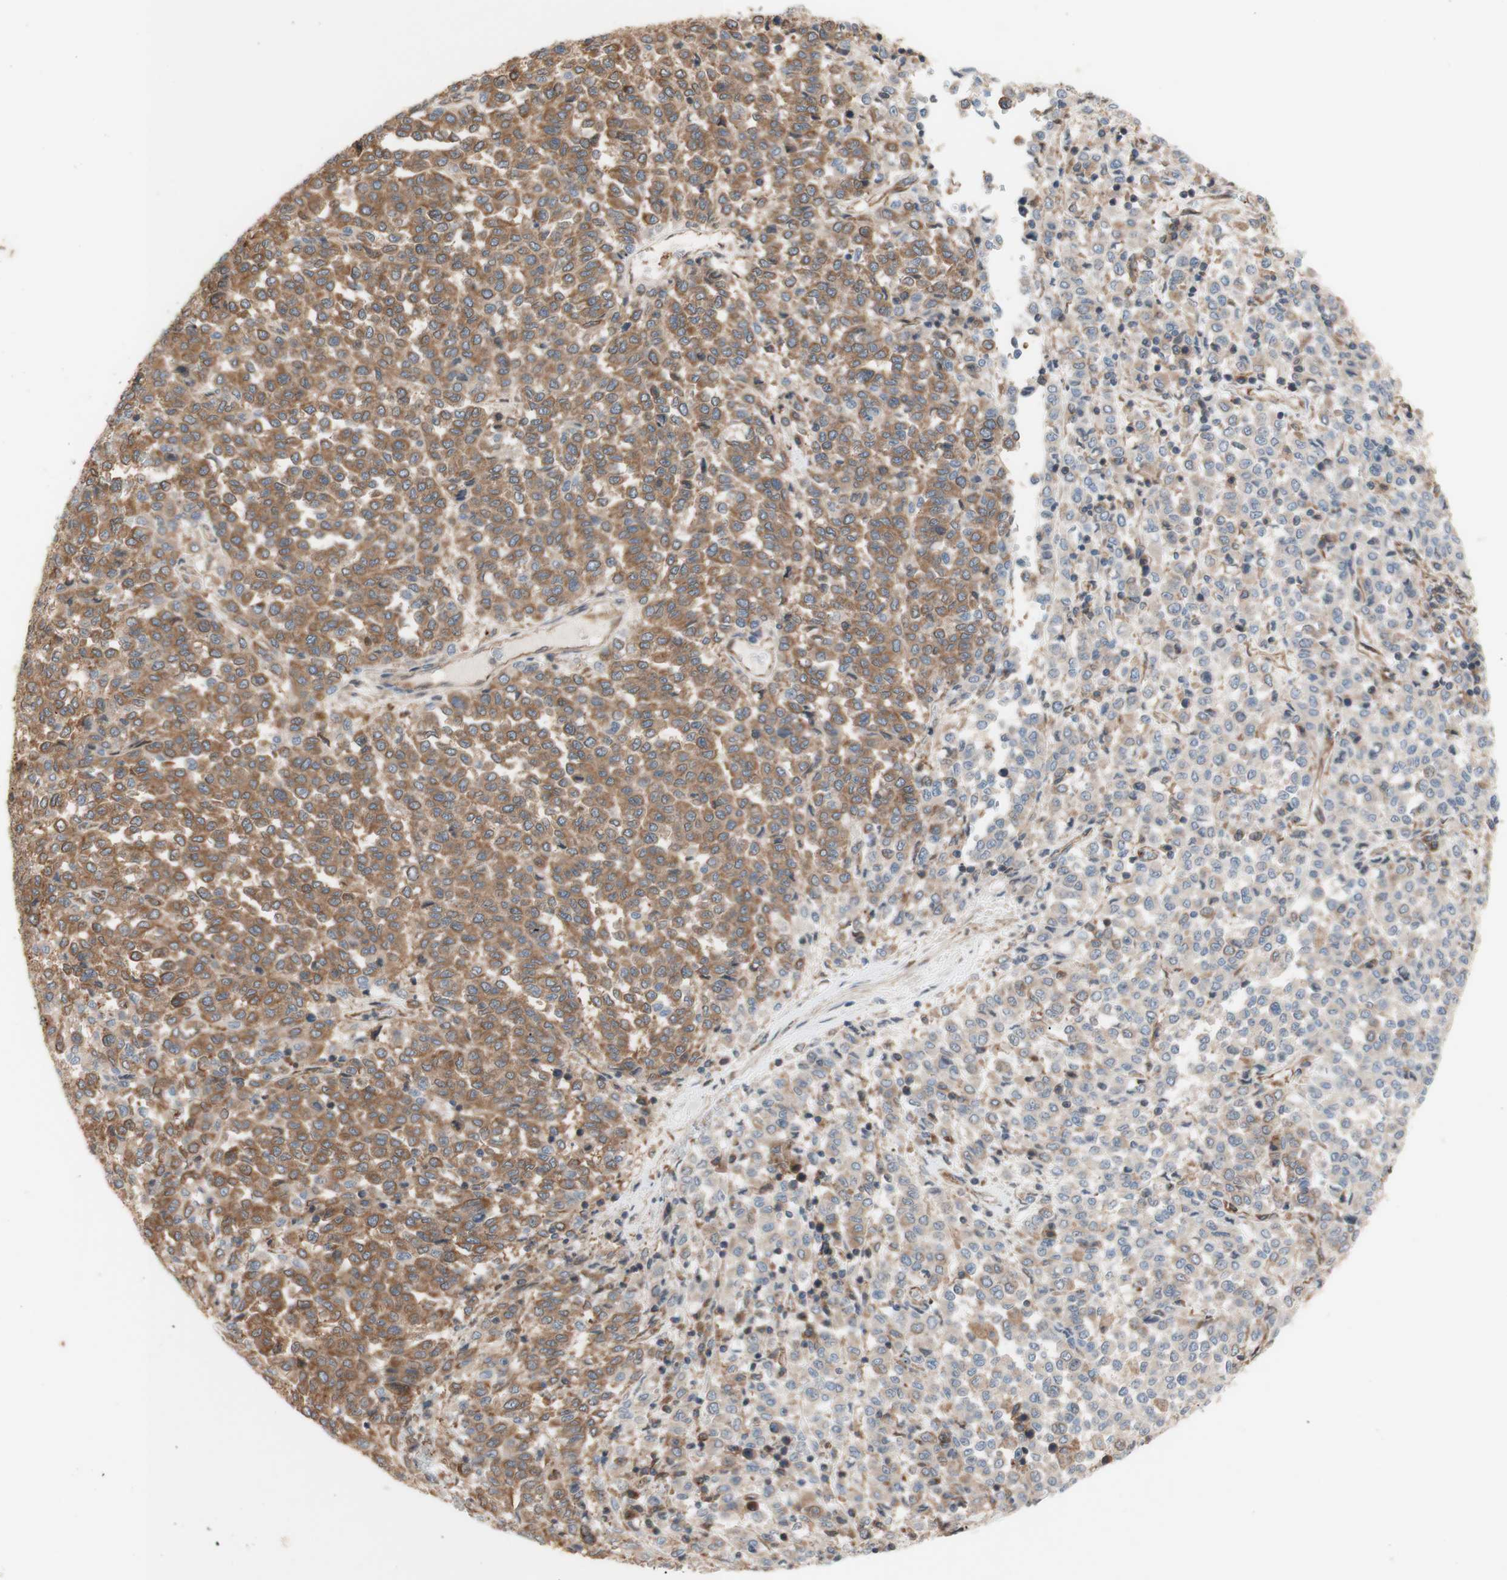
{"staining": {"intensity": "moderate", "quantity": "25%-75%", "location": "cytoplasmic/membranous"}, "tissue": "melanoma", "cell_type": "Tumor cells", "image_type": "cancer", "snomed": [{"axis": "morphology", "description": "Malignant melanoma, Metastatic site"}, {"axis": "topography", "description": "Pancreas"}], "caption": "A high-resolution histopathology image shows immunohistochemistry staining of melanoma, which exhibits moderate cytoplasmic/membranous expression in approximately 25%-75% of tumor cells.", "gene": "DYNLRB1", "patient": {"sex": "female", "age": 30}}